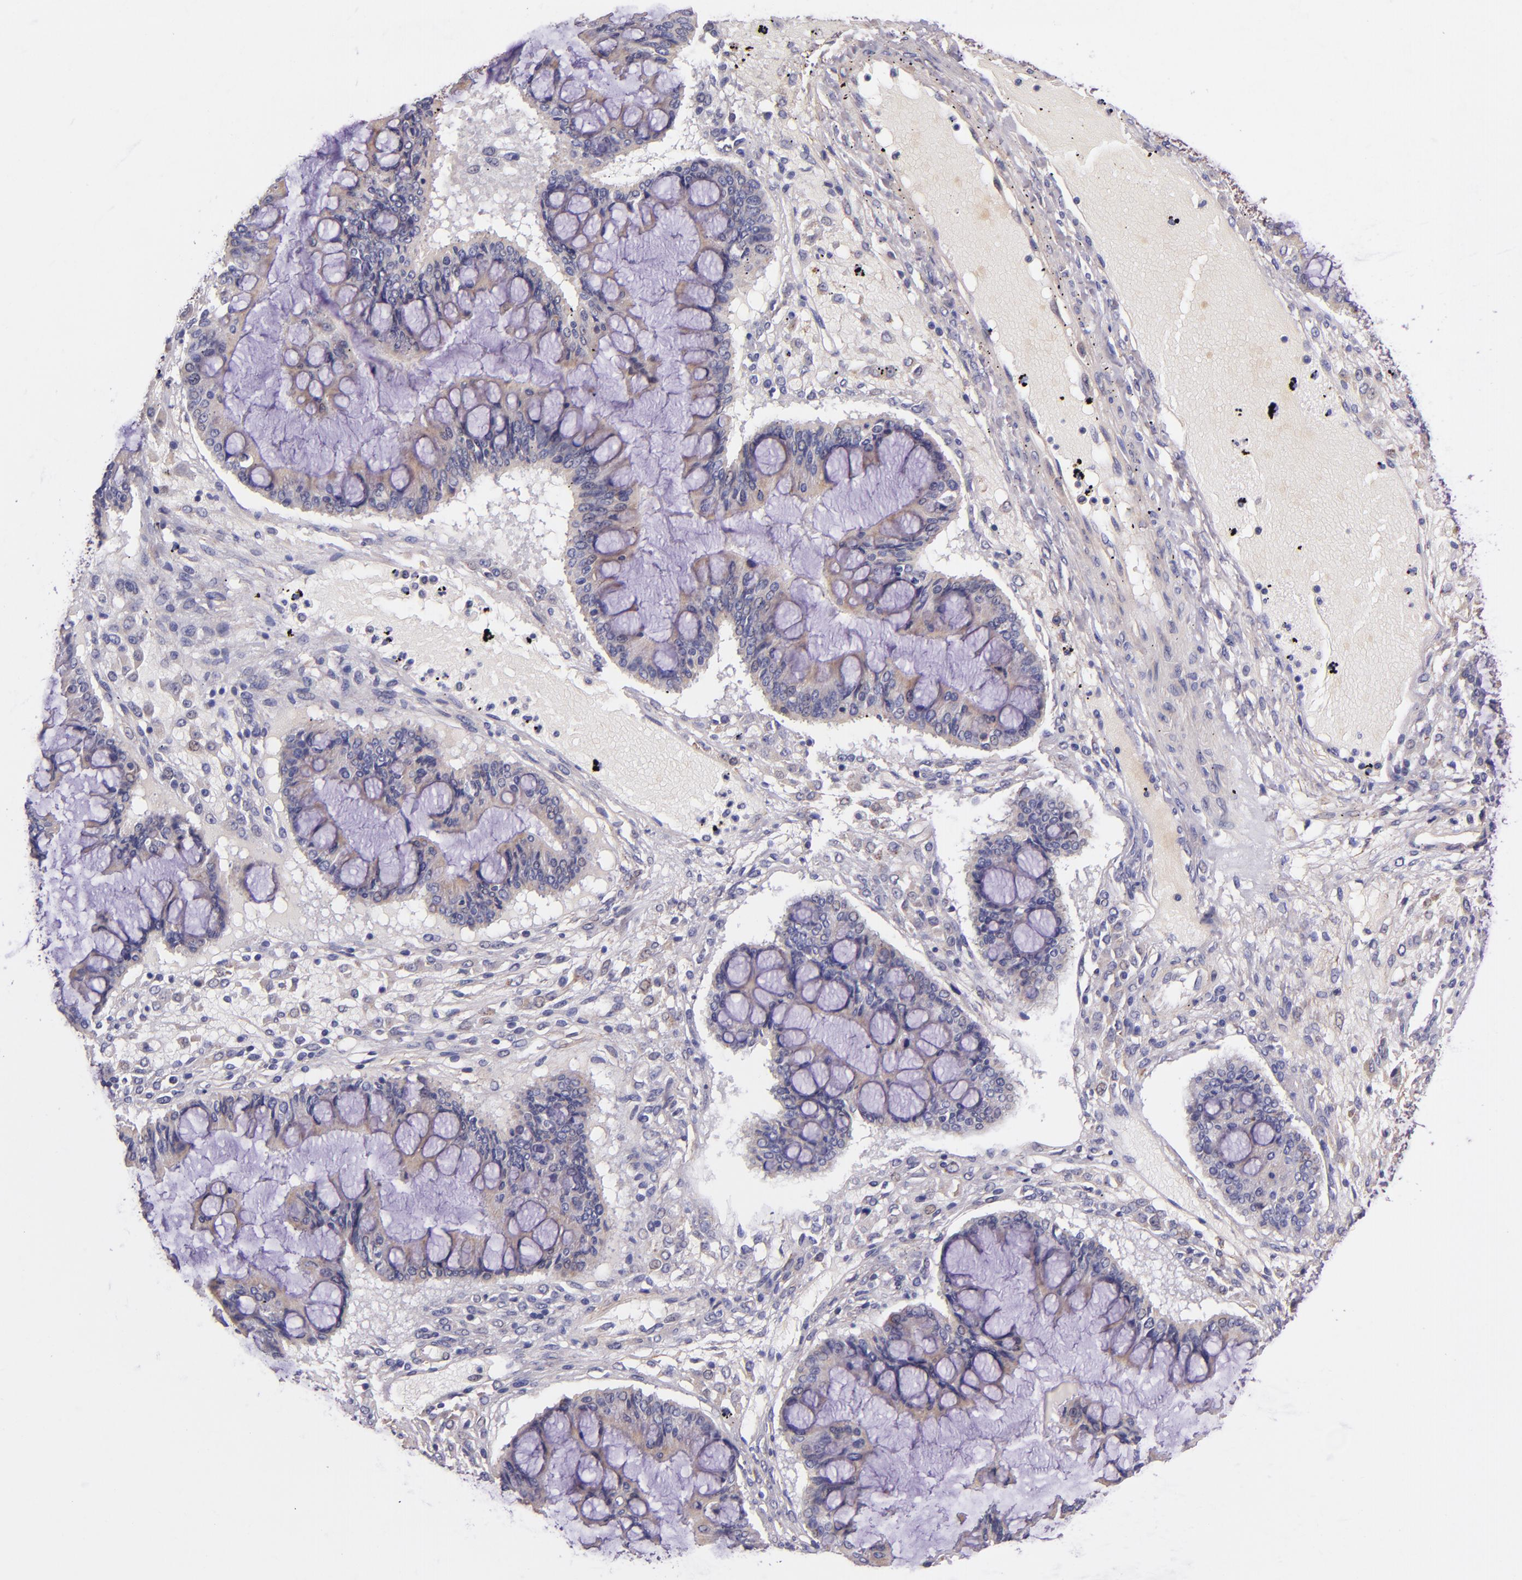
{"staining": {"intensity": "weak", "quantity": "25%-75%", "location": "cytoplasmic/membranous"}, "tissue": "ovarian cancer", "cell_type": "Tumor cells", "image_type": "cancer", "snomed": [{"axis": "morphology", "description": "Cystadenocarcinoma, mucinous, NOS"}, {"axis": "topography", "description": "Ovary"}], "caption": "The photomicrograph displays a brown stain indicating the presence of a protein in the cytoplasmic/membranous of tumor cells in ovarian cancer.", "gene": "IDH3G", "patient": {"sex": "female", "age": 73}}